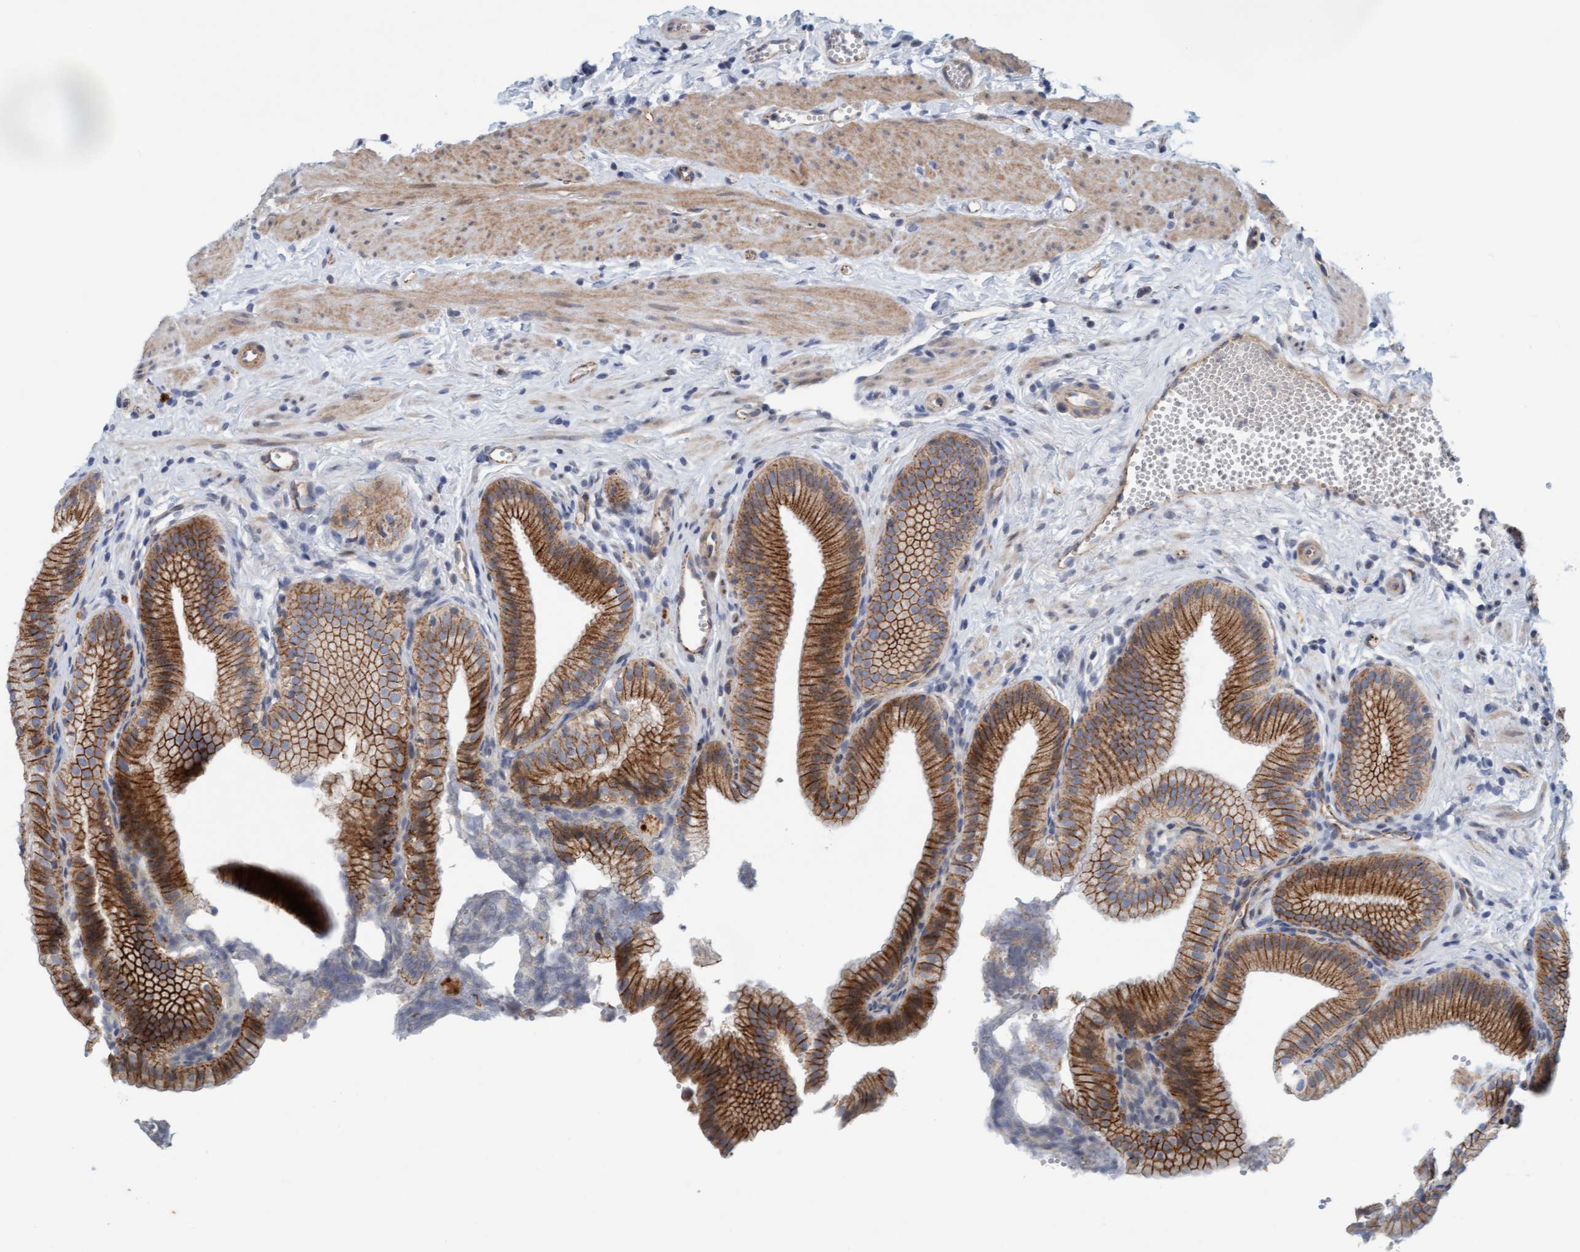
{"staining": {"intensity": "strong", "quantity": ">75%", "location": "cytoplasmic/membranous"}, "tissue": "gallbladder", "cell_type": "Glandular cells", "image_type": "normal", "snomed": [{"axis": "morphology", "description": "Normal tissue, NOS"}, {"axis": "topography", "description": "Gallbladder"}], "caption": "Immunohistochemical staining of benign gallbladder reveals >75% levels of strong cytoplasmic/membranous protein positivity in approximately >75% of glandular cells.", "gene": "KRBA2", "patient": {"sex": "male", "age": 38}}